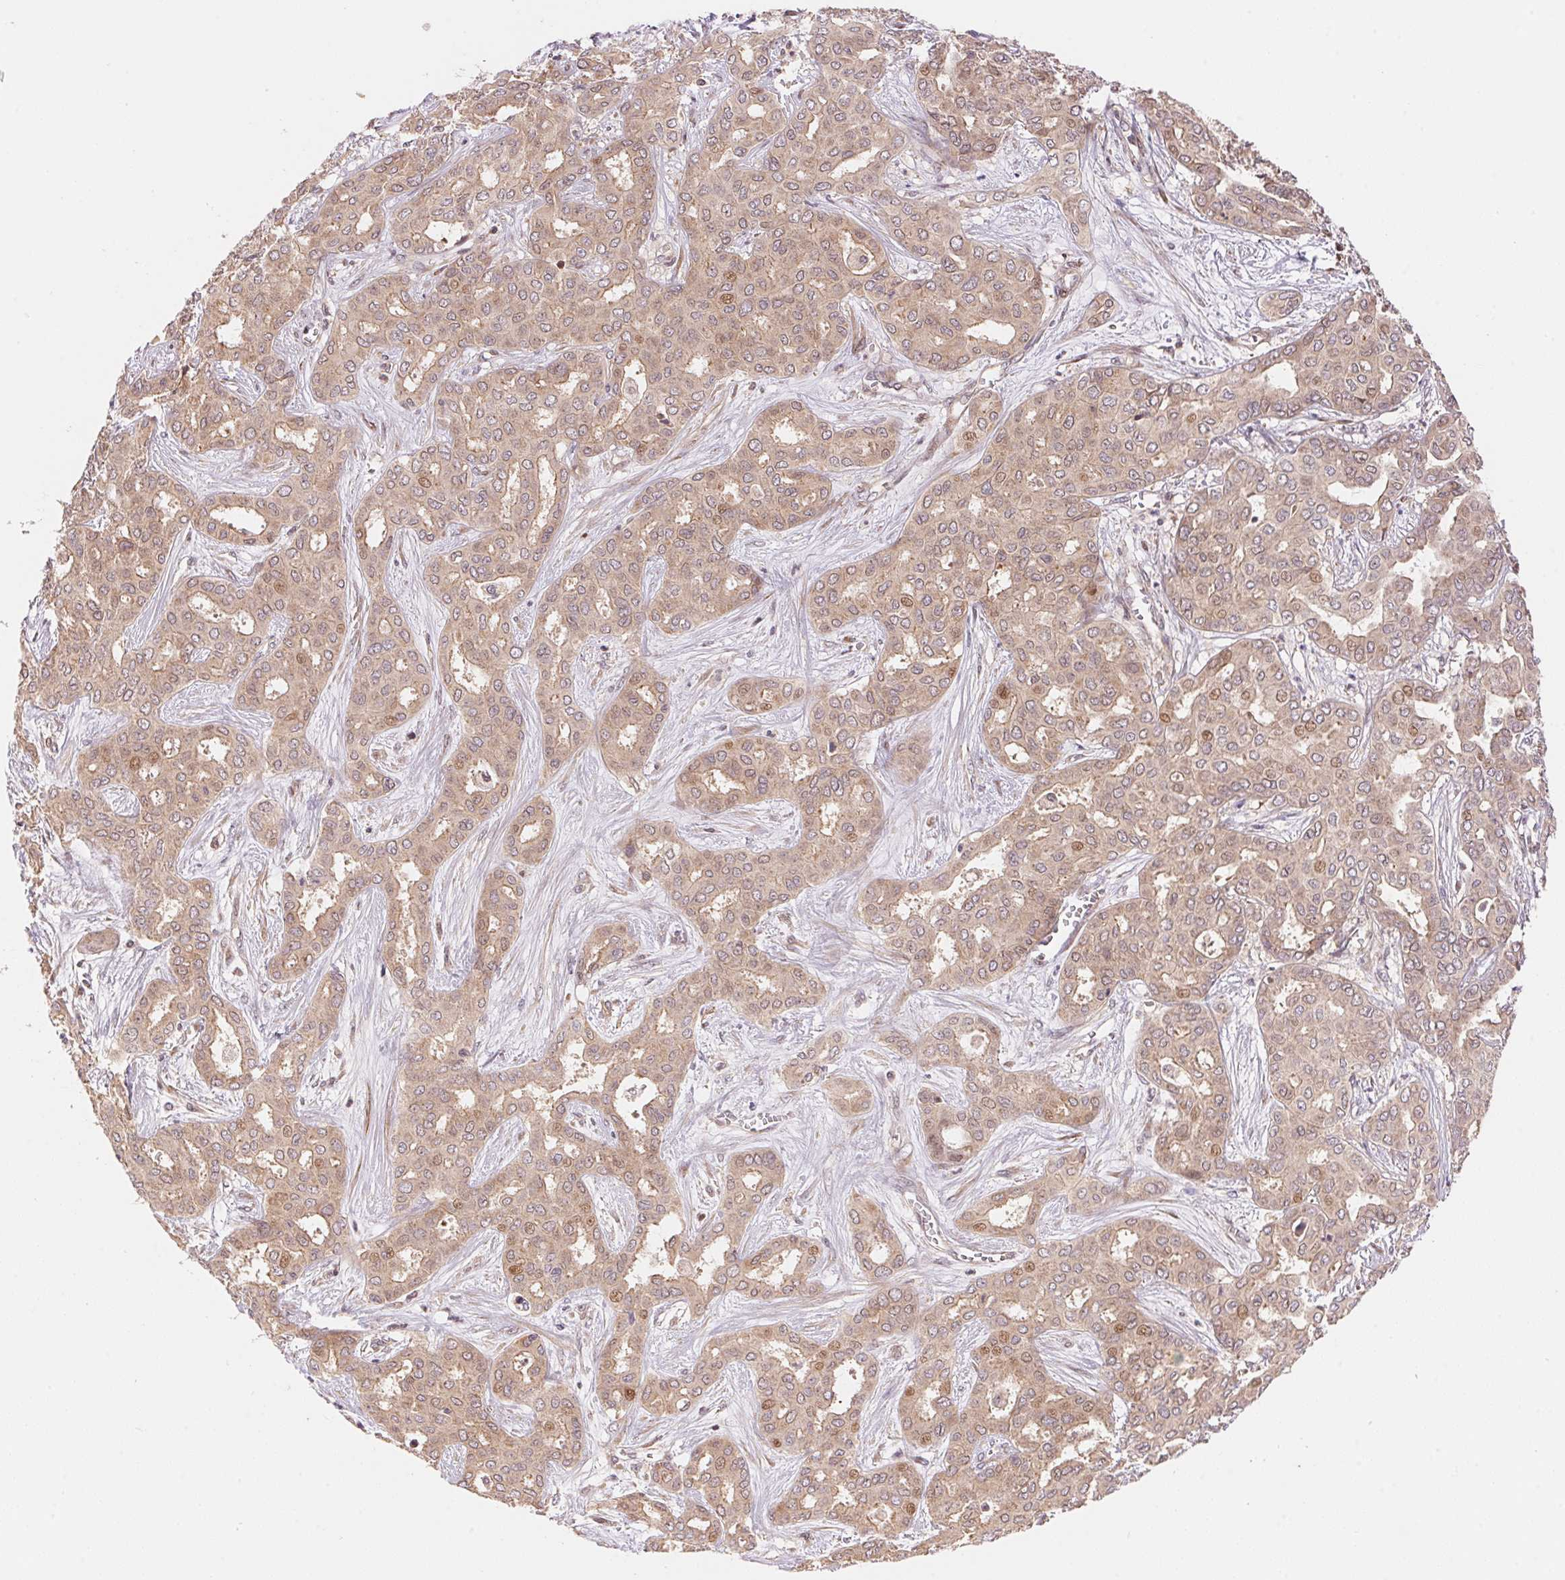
{"staining": {"intensity": "moderate", "quantity": "25%-75%", "location": "cytoplasmic/membranous,nuclear"}, "tissue": "liver cancer", "cell_type": "Tumor cells", "image_type": "cancer", "snomed": [{"axis": "morphology", "description": "Cholangiocarcinoma"}, {"axis": "topography", "description": "Liver"}], "caption": "This is a histology image of immunohistochemistry staining of cholangiocarcinoma (liver), which shows moderate positivity in the cytoplasmic/membranous and nuclear of tumor cells.", "gene": "TNIP2", "patient": {"sex": "female", "age": 64}}